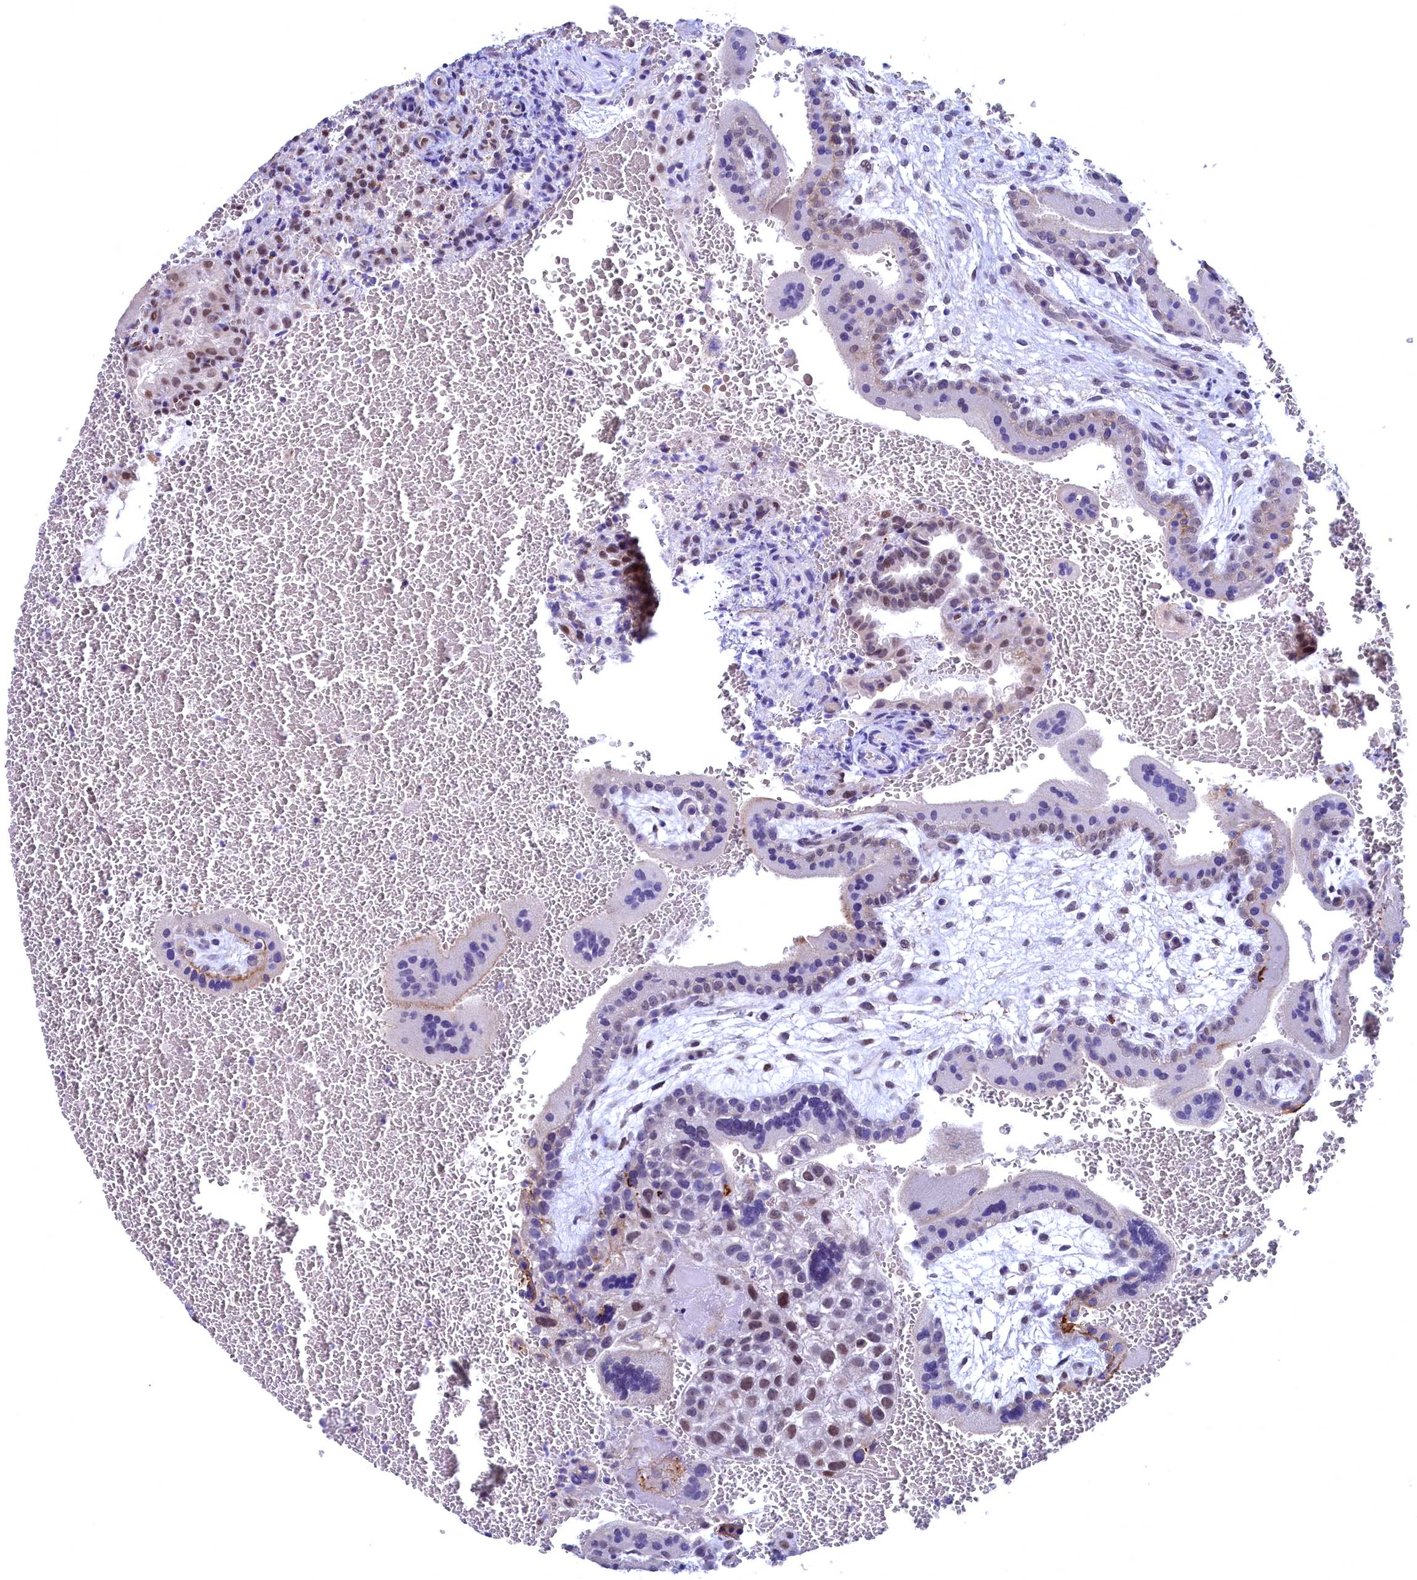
{"staining": {"intensity": "moderate", "quantity": "<25%", "location": "nuclear"}, "tissue": "placenta", "cell_type": "Trophoblastic cells", "image_type": "normal", "snomed": [{"axis": "morphology", "description": "Normal tissue, NOS"}, {"axis": "topography", "description": "Placenta"}], "caption": "DAB (3,3'-diaminobenzidine) immunohistochemical staining of normal placenta shows moderate nuclear protein expression in about <25% of trophoblastic cells.", "gene": "FLYWCH2", "patient": {"sex": "female", "age": 35}}